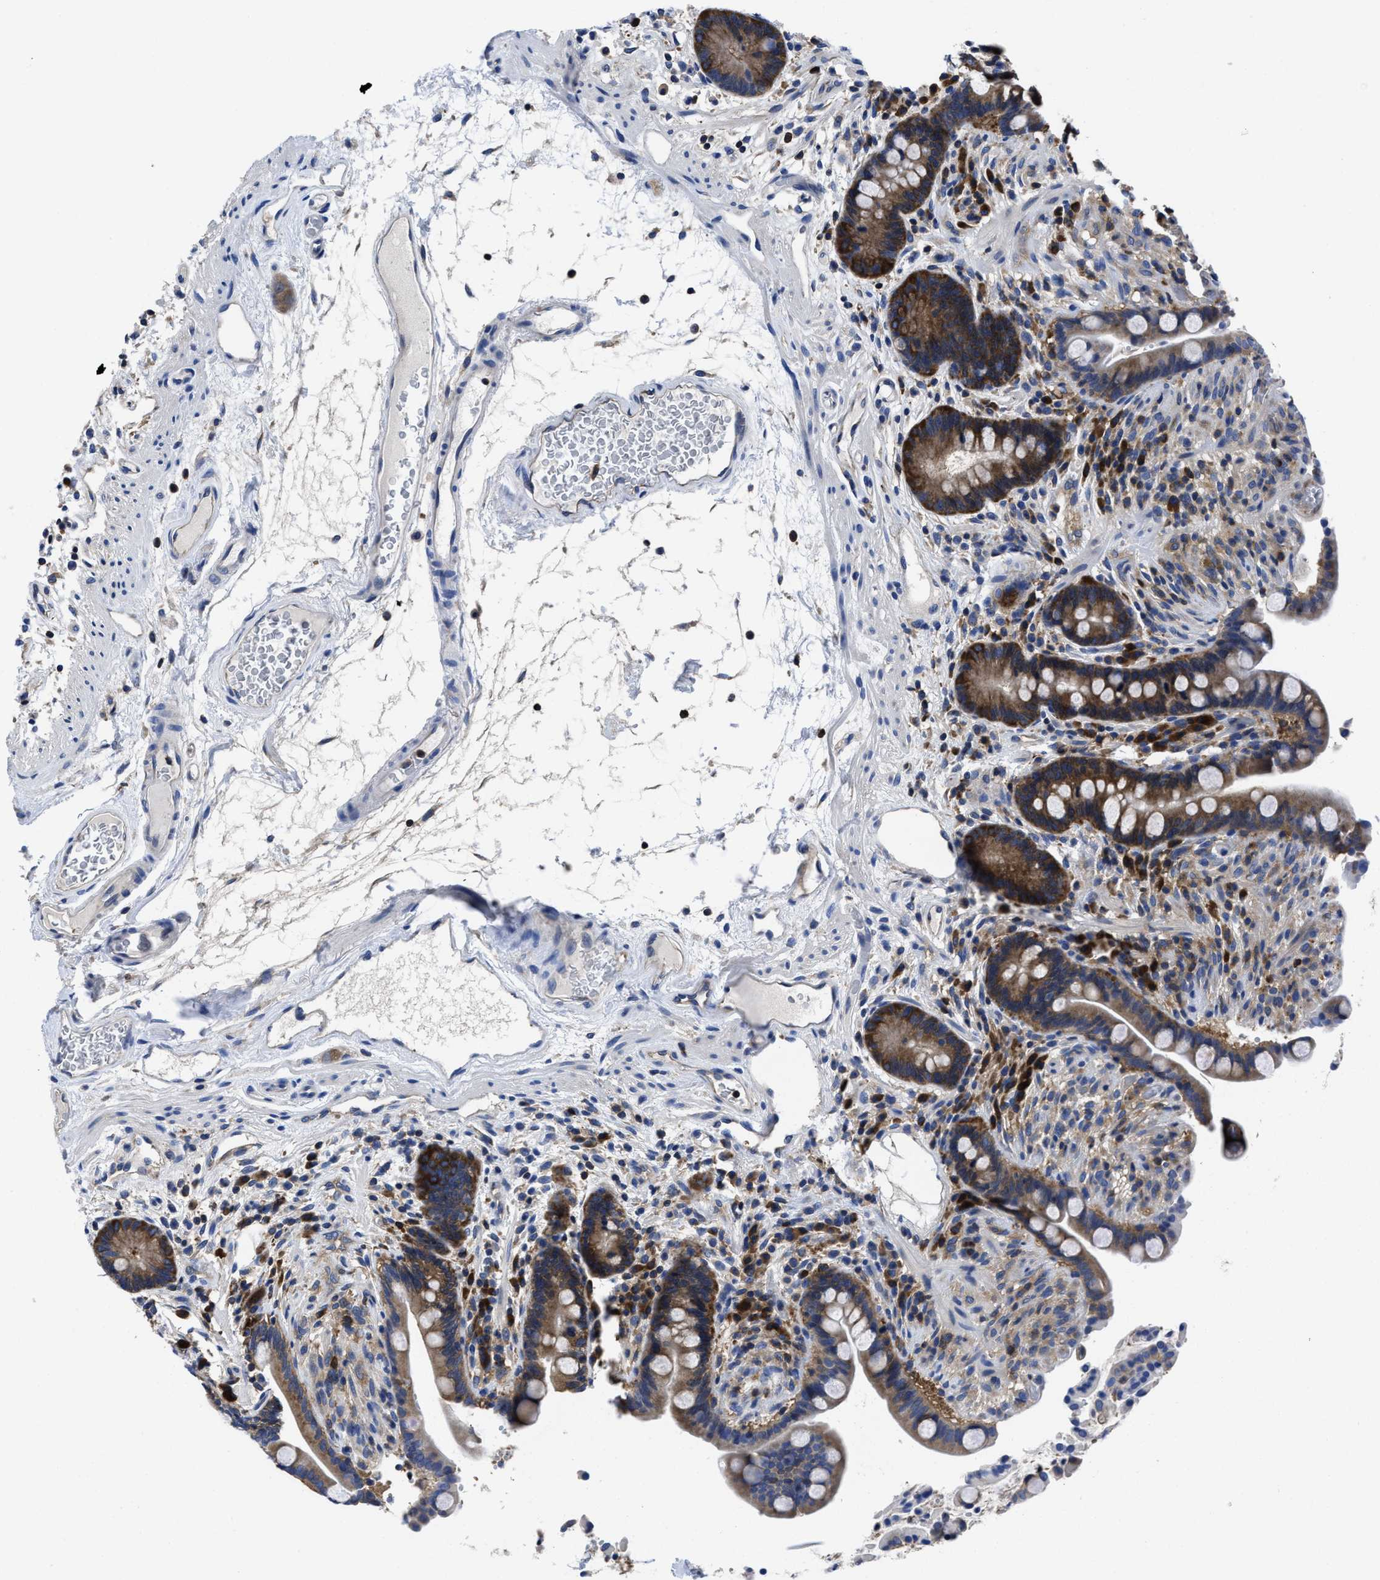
{"staining": {"intensity": "weak", "quantity": ">75%", "location": "cytoplasmic/membranous"}, "tissue": "colon", "cell_type": "Endothelial cells", "image_type": "normal", "snomed": [{"axis": "morphology", "description": "Normal tissue, NOS"}, {"axis": "topography", "description": "Colon"}], "caption": "Immunohistochemistry (DAB) staining of benign human colon reveals weak cytoplasmic/membranous protein expression in approximately >75% of endothelial cells.", "gene": "YARS1", "patient": {"sex": "male", "age": 73}}